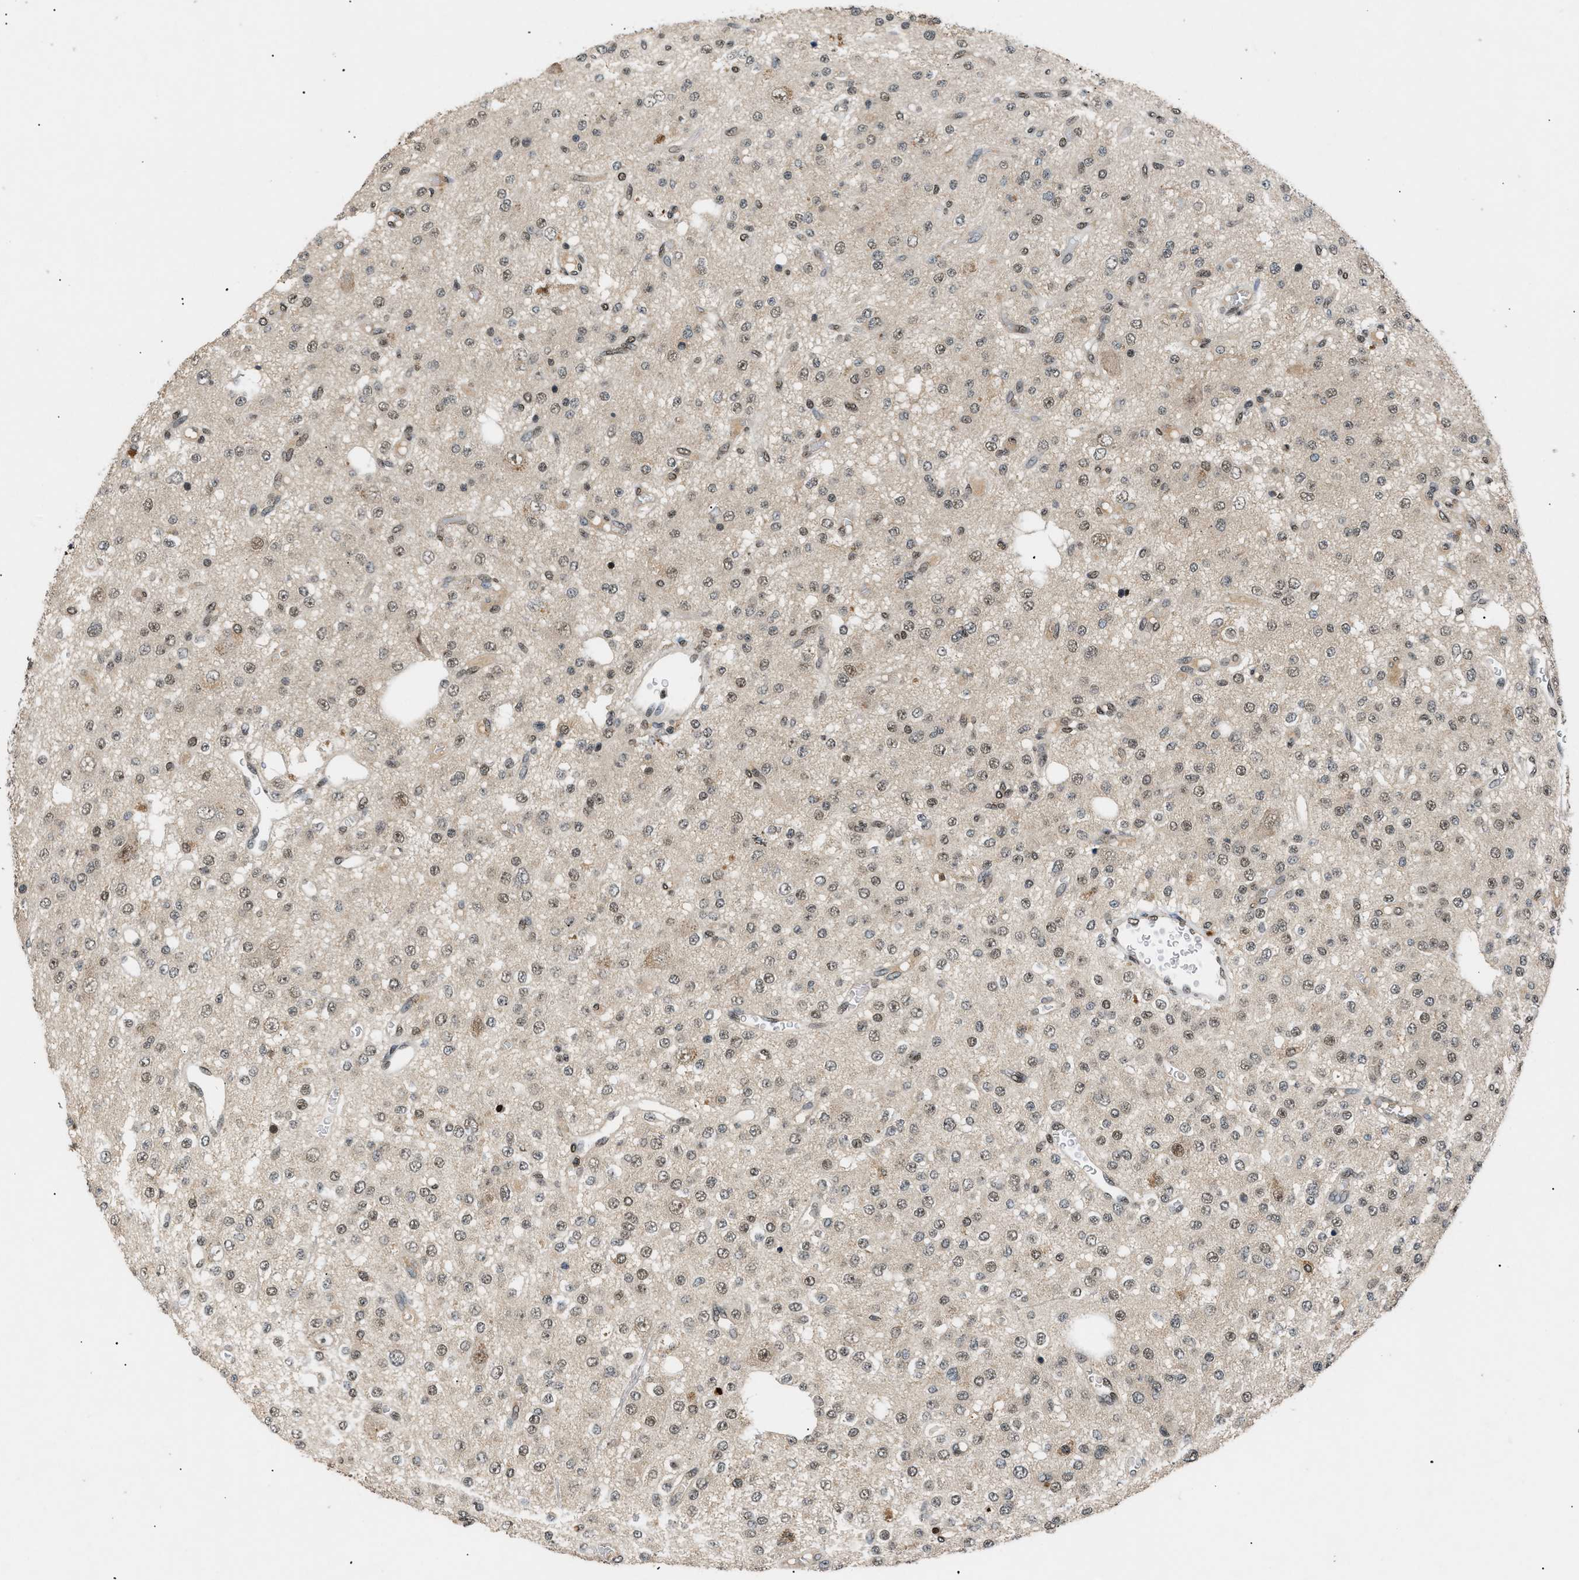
{"staining": {"intensity": "weak", "quantity": ">75%", "location": "nuclear"}, "tissue": "glioma", "cell_type": "Tumor cells", "image_type": "cancer", "snomed": [{"axis": "morphology", "description": "Glioma, malignant, Low grade"}, {"axis": "topography", "description": "Brain"}], "caption": "Immunohistochemistry micrograph of neoplastic tissue: malignant glioma (low-grade) stained using immunohistochemistry (IHC) exhibits low levels of weak protein expression localized specifically in the nuclear of tumor cells, appearing as a nuclear brown color.", "gene": "RBM5", "patient": {"sex": "male", "age": 38}}